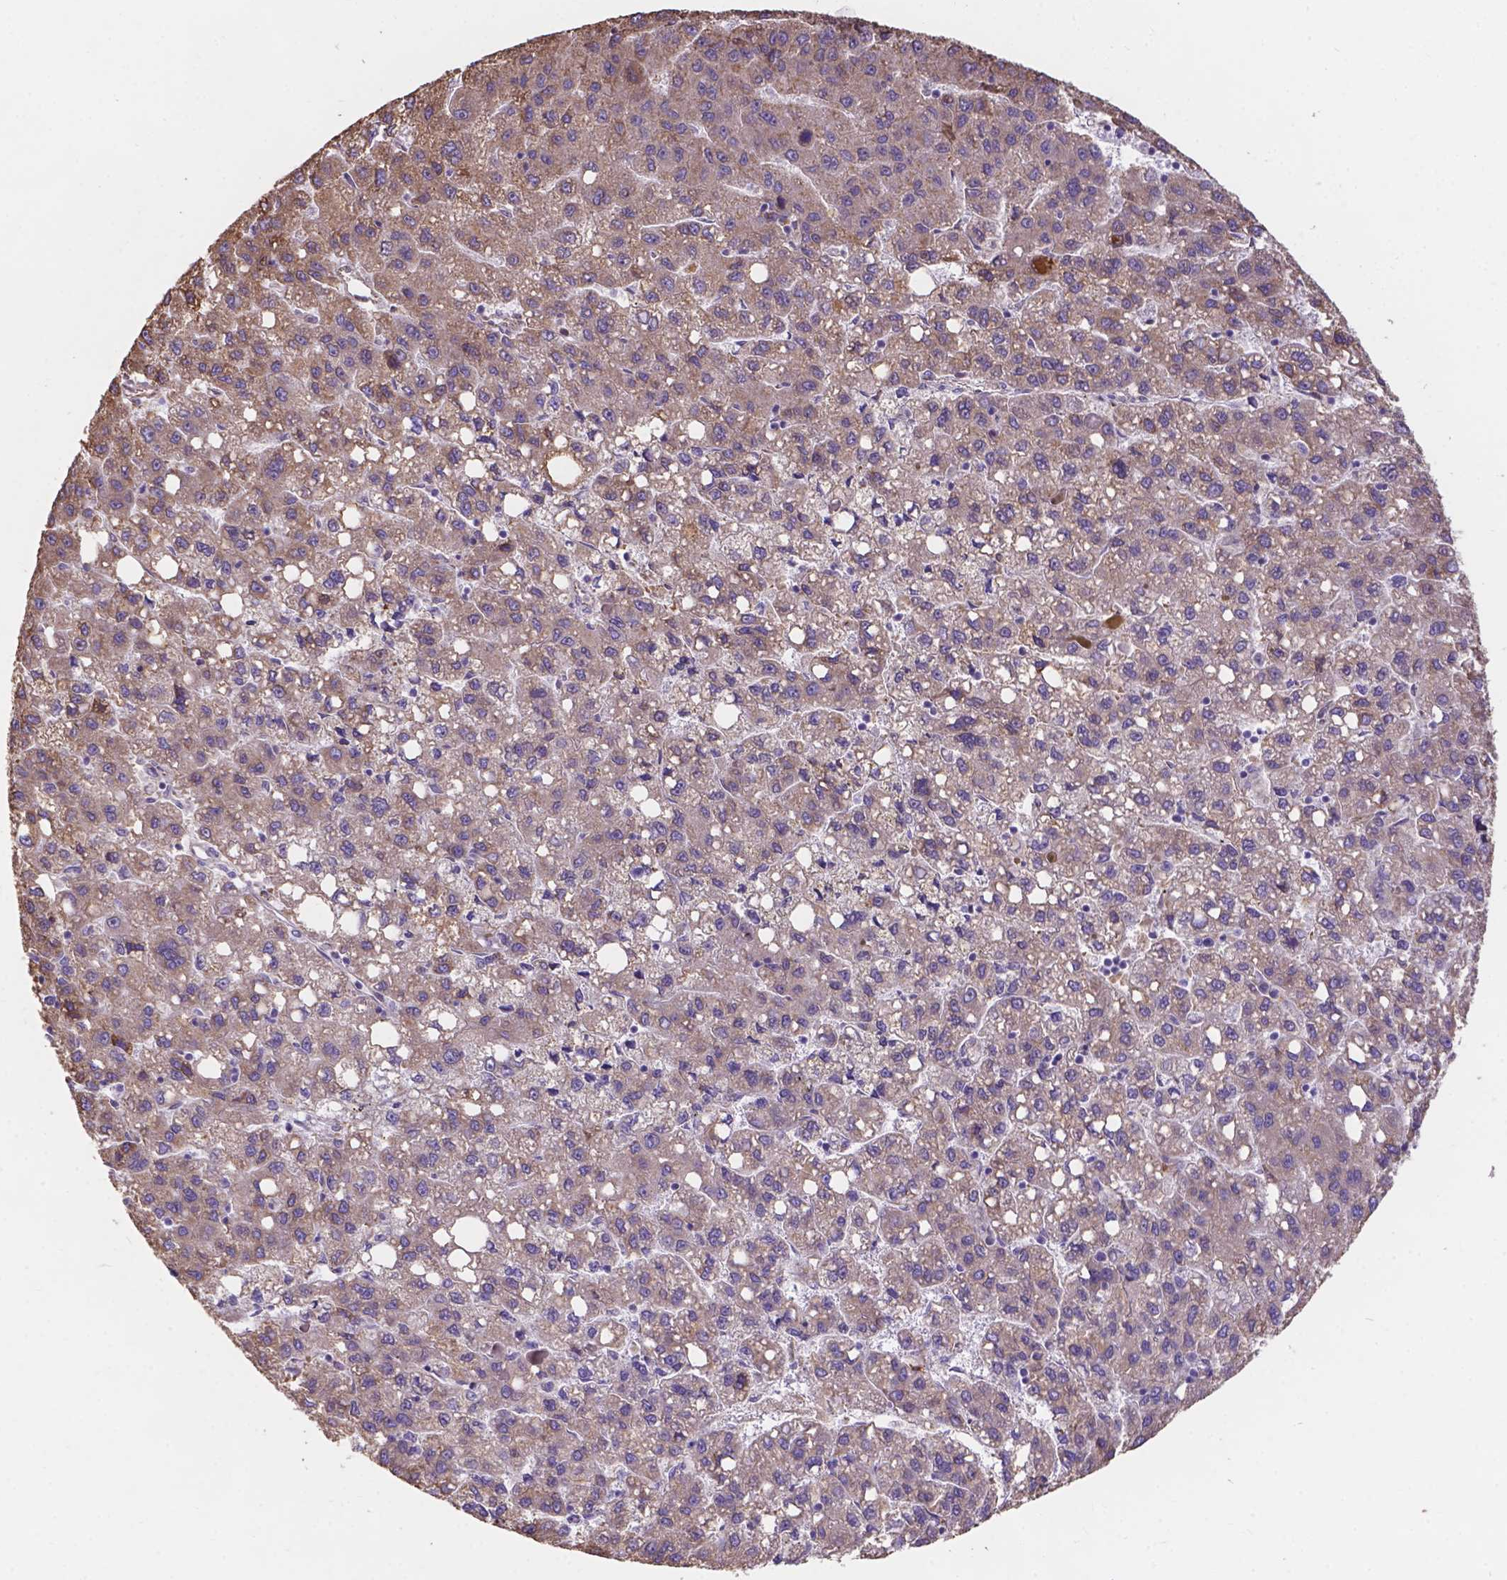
{"staining": {"intensity": "weak", "quantity": "25%-75%", "location": "cytoplasmic/membranous"}, "tissue": "liver cancer", "cell_type": "Tumor cells", "image_type": "cancer", "snomed": [{"axis": "morphology", "description": "Carcinoma, Hepatocellular, NOS"}, {"axis": "topography", "description": "Liver"}], "caption": "Immunohistochemistry (DAB (3,3'-diaminobenzidine)) staining of human liver cancer demonstrates weak cytoplasmic/membranous protein staining in approximately 25%-75% of tumor cells.", "gene": "IPO11", "patient": {"sex": "female", "age": 82}}